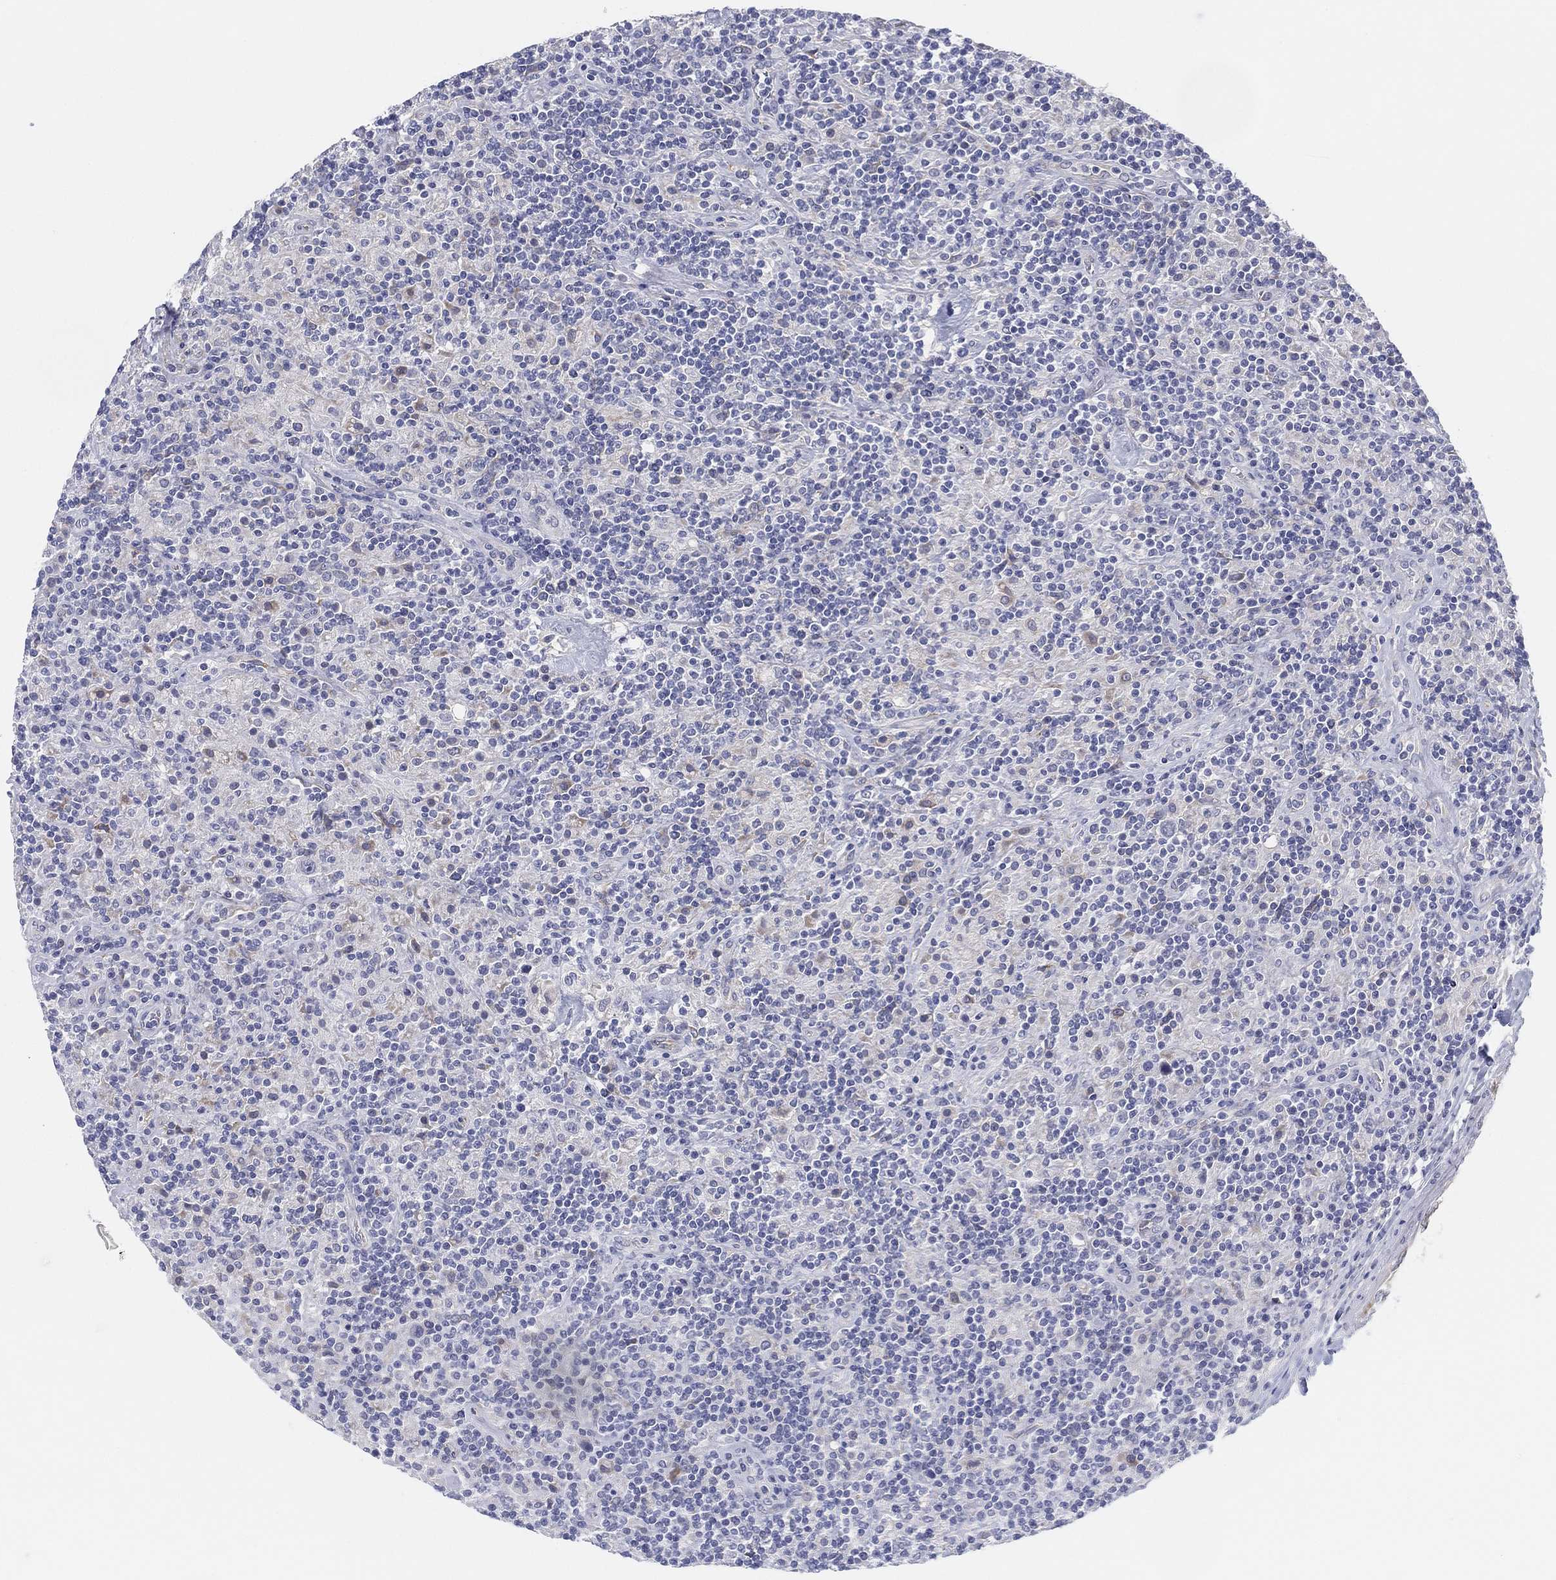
{"staining": {"intensity": "negative", "quantity": "none", "location": "none"}, "tissue": "lymphoma", "cell_type": "Tumor cells", "image_type": "cancer", "snomed": [{"axis": "morphology", "description": "Hodgkin's disease, NOS"}, {"axis": "topography", "description": "Lymph node"}], "caption": "Immunohistochemical staining of human lymphoma displays no significant staining in tumor cells. The staining was performed using DAB (3,3'-diaminobenzidine) to visualize the protein expression in brown, while the nuclei were stained in blue with hematoxylin (Magnification: 20x).", "gene": "MLF1", "patient": {"sex": "male", "age": 70}}